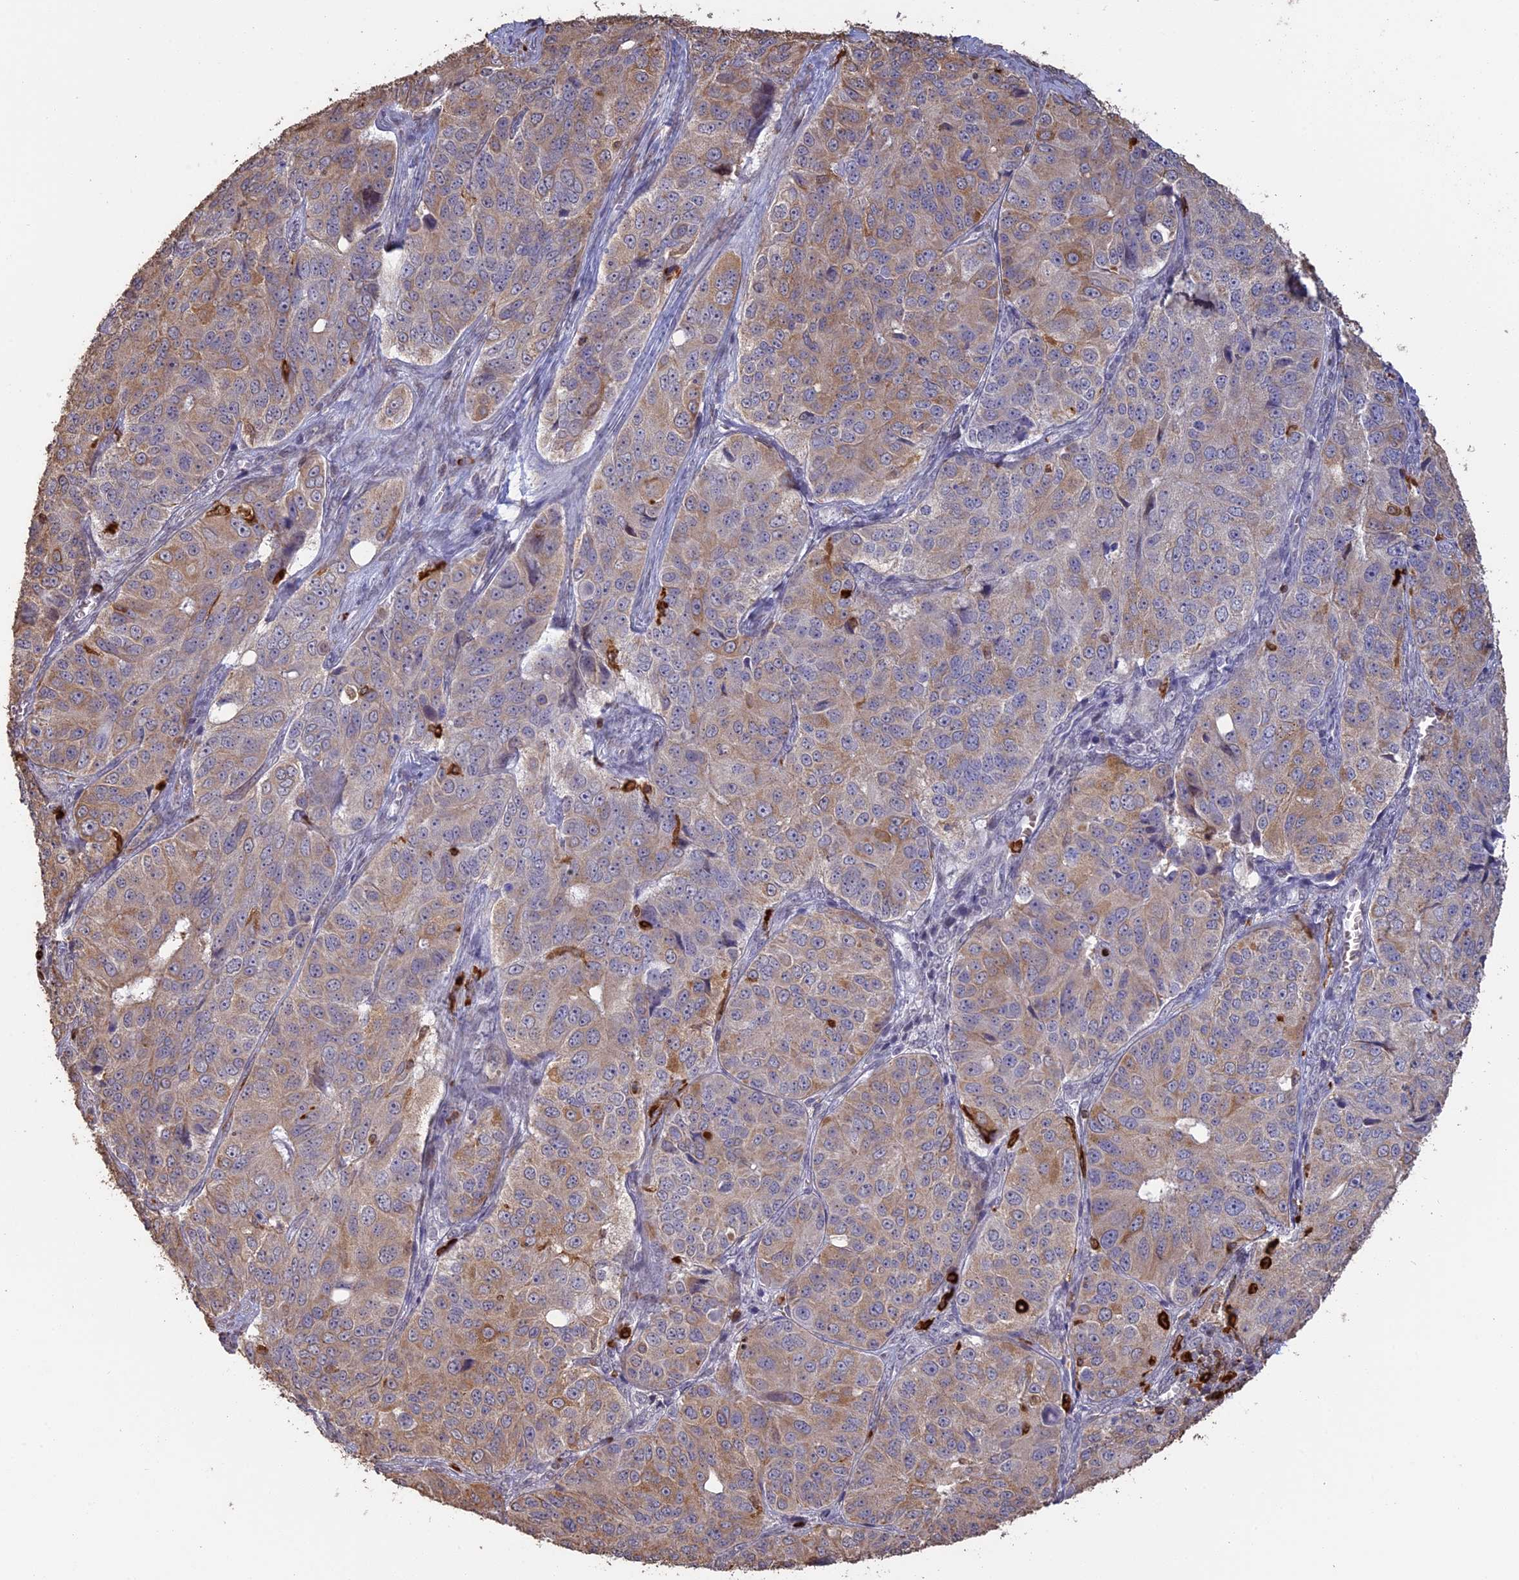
{"staining": {"intensity": "weak", "quantity": ">75%", "location": "cytoplasmic/membranous"}, "tissue": "ovarian cancer", "cell_type": "Tumor cells", "image_type": "cancer", "snomed": [{"axis": "morphology", "description": "Carcinoma, endometroid"}, {"axis": "topography", "description": "Ovary"}], "caption": "Endometroid carcinoma (ovarian) stained for a protein exhibits weak cytoplasmic/membranous positivity in tumor cells. (DAB IHC with brightfield microscopy, high magnification).", "gene": "APOBR", "patient": {"sex": "female", "age": 51}}